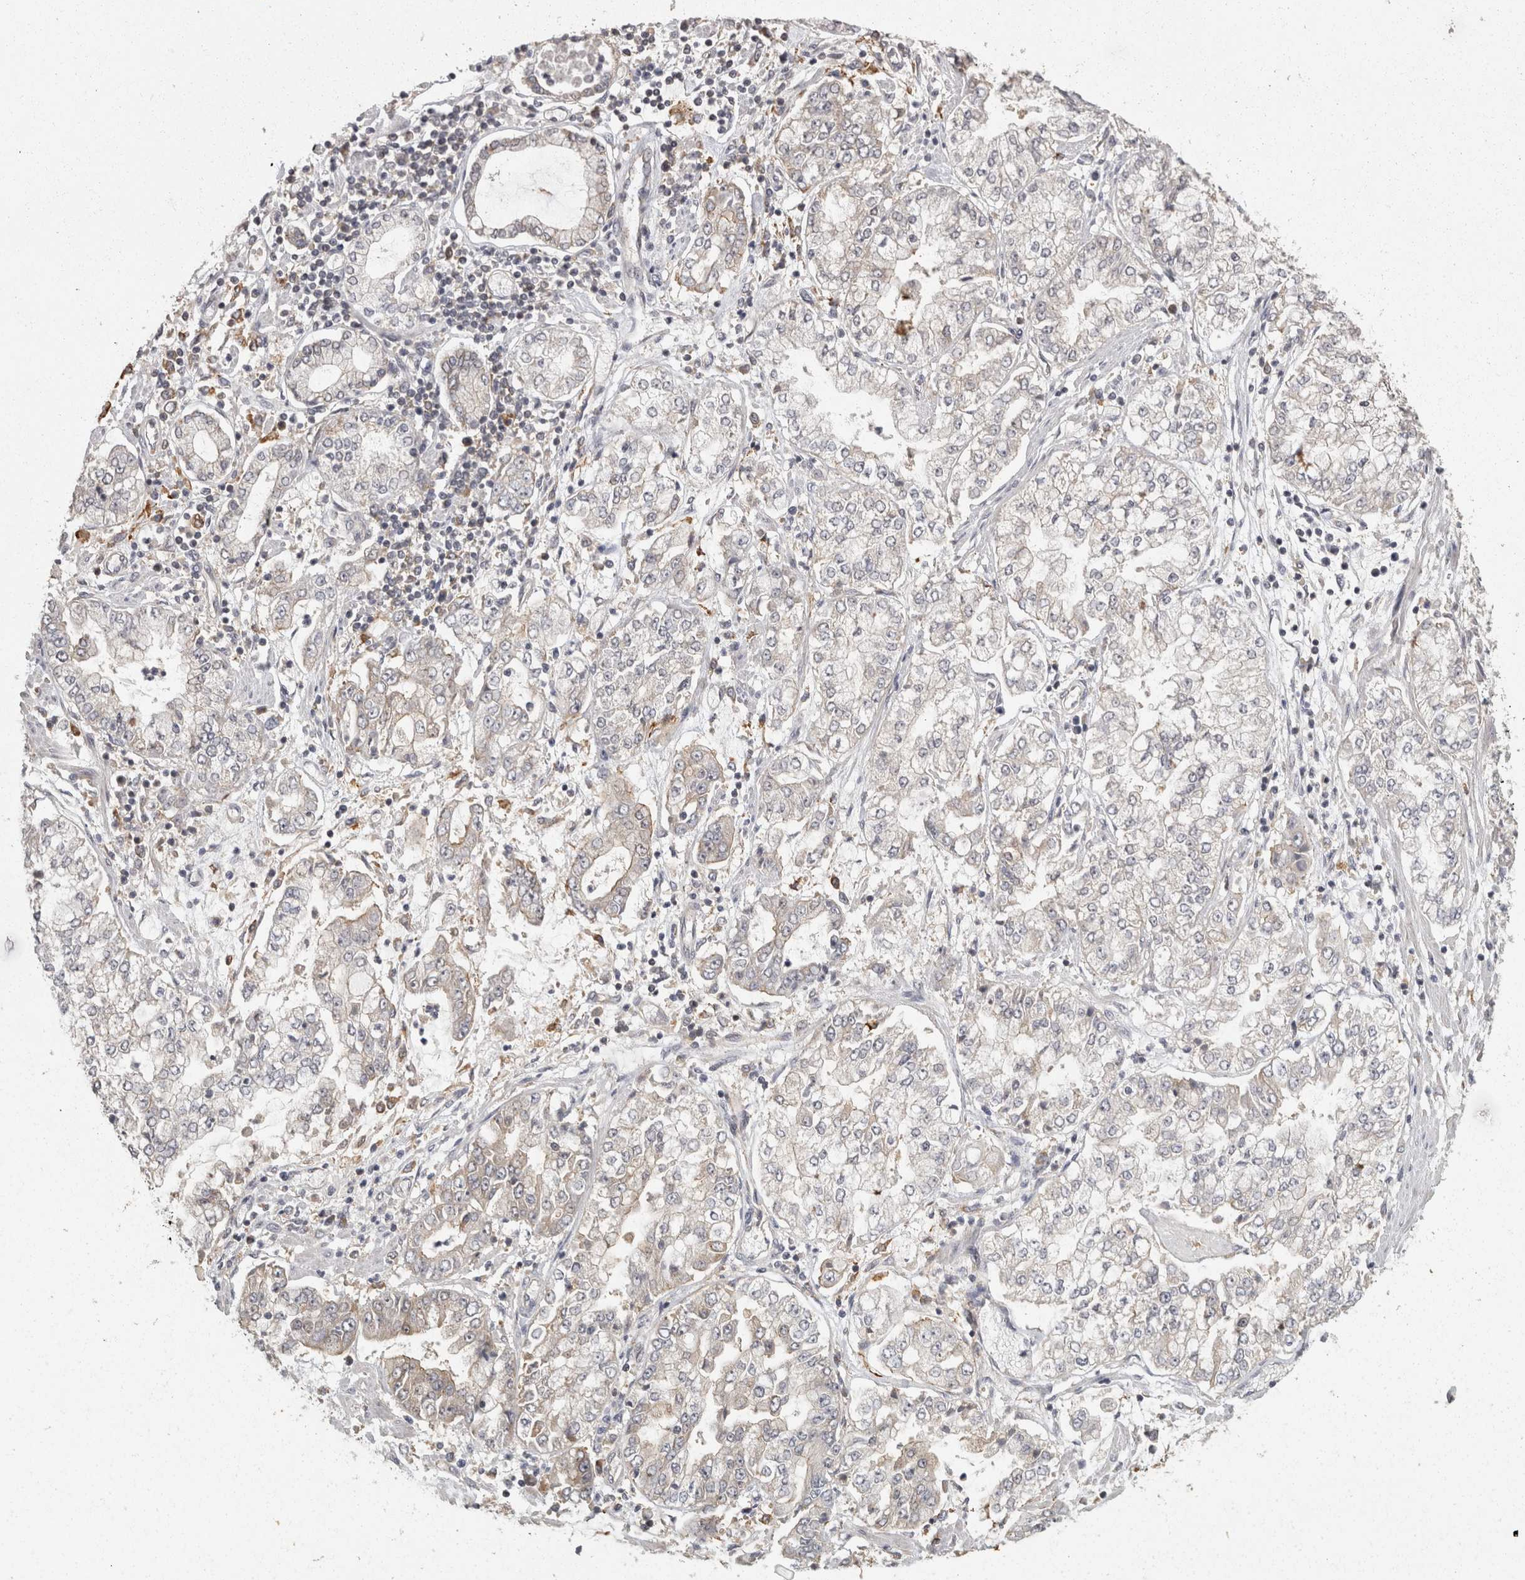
{"staining": {"intensity": "negative", "quantity": "none", "location": "none"}, "tissue": "stomach cancer", "cell_type": "Tumor cells", "image_type": "cancer", "snomed": [{"axis": "morphology", "description": "Adenocarcinoma, NOS"}, {"axis": "topography", "description": "Stomach"}], "caption": "Adenocarcinoma (stomach) was stained to show a protein in brown. There is no significant staining in tumor cells. The staining was performed using DAB (3,3'-diaminobenzidine) to visualize the protein expression in brown, while the nuclei were stained in blue with hematoxylin (Magnification: 20x).", "gene": "ACAT2", "patient": {"sex": "male", "age": 76}}